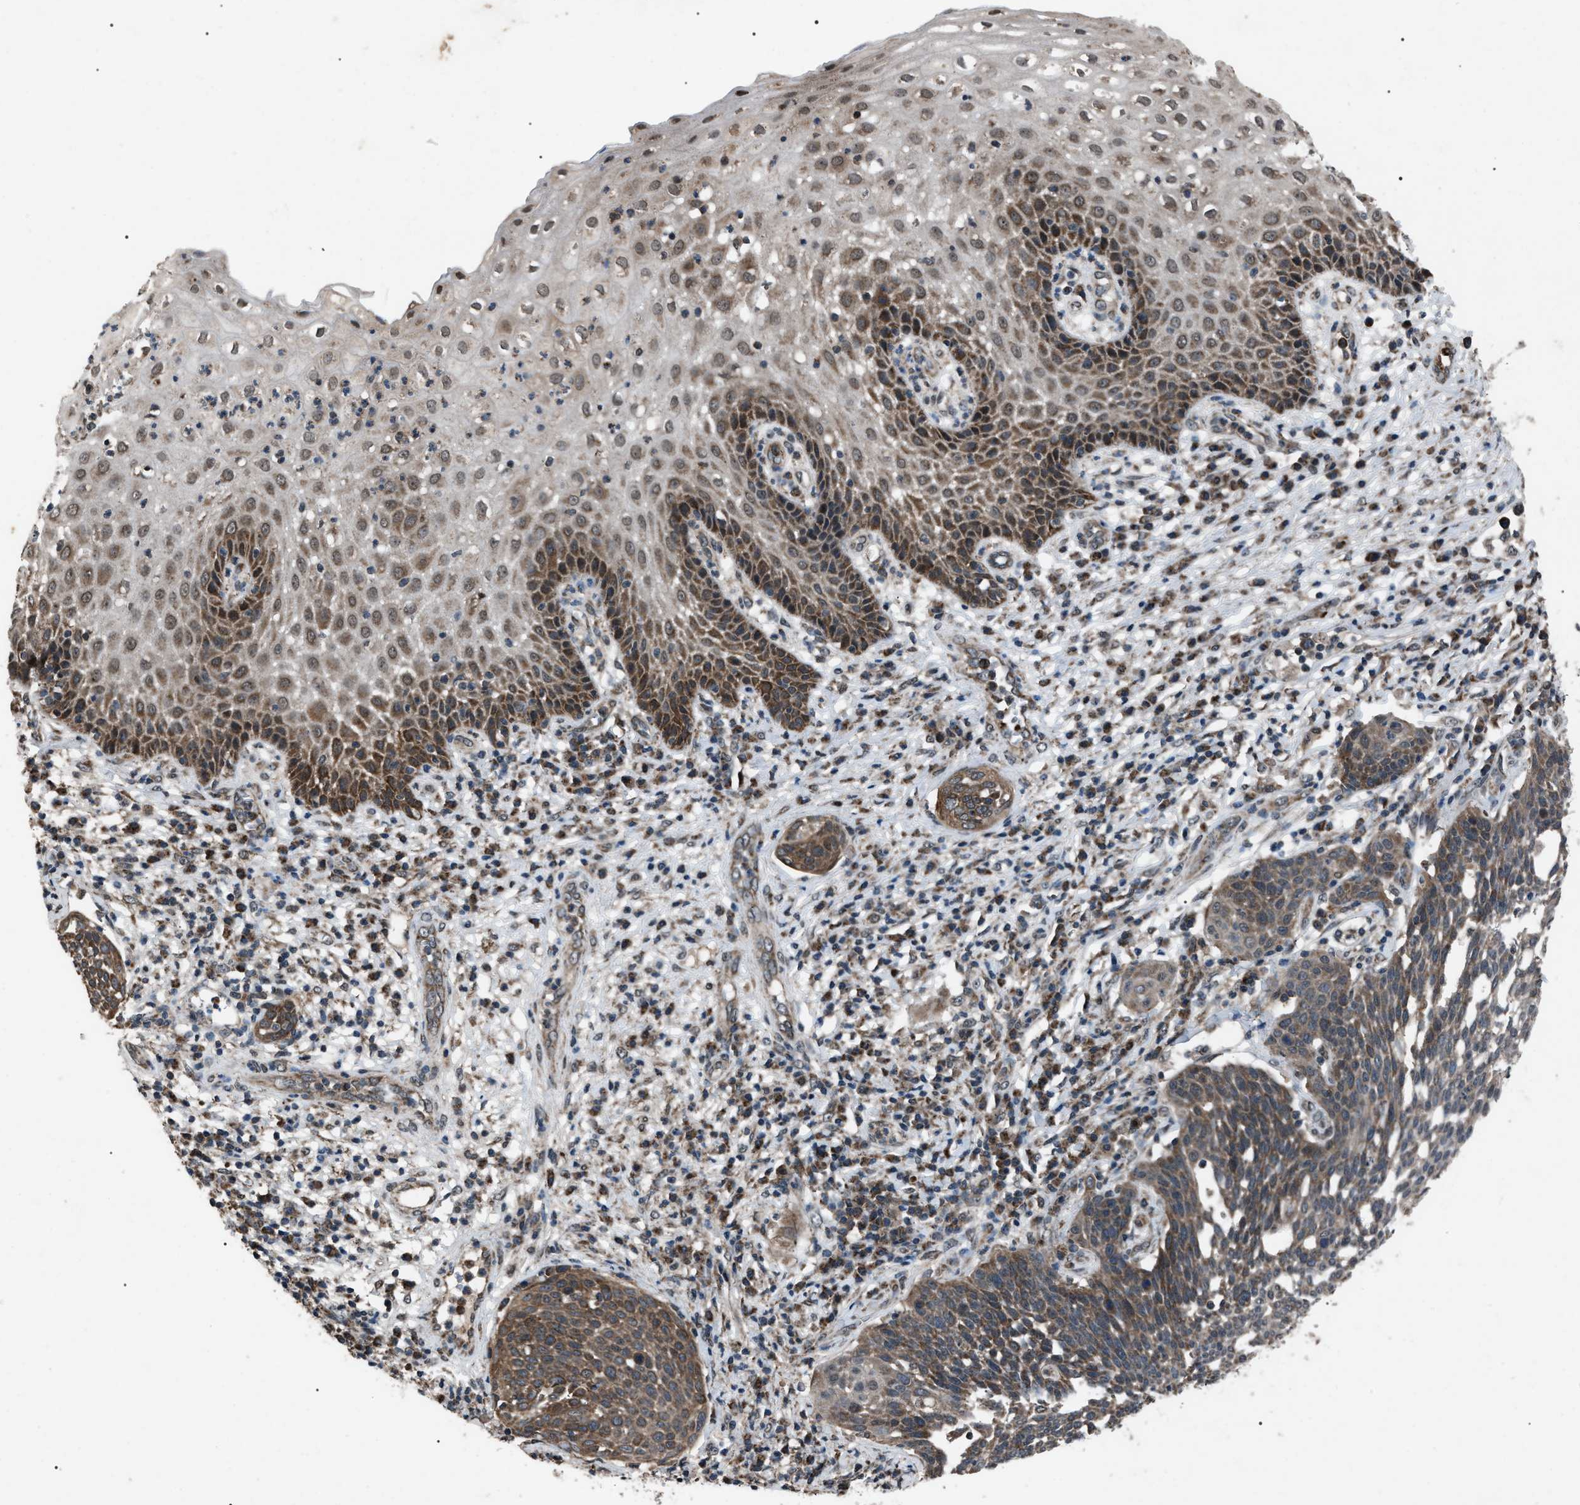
{"staining": {"intensity": "moderate", "quantity": "25%-75%", "location": "cytoplasmic/membranous"}, "tissue": "cervical cancer", "cell_type": "Tumor cells", "image_type": "cancer", "snomed": [{"axis": "morphology", "description": "Squamous cell carcinoma, NOS"}, {"axis": "topography", "description": "Cervix"}], "caption": "Human cervical cancer (squamous cell carcinoma) stained with a brown dye displays moderate cytoplasmic/membranous positive expression in approximately 25%-75% of tumor cells.", "gene": "ZFAND2A", "patient": {"sex": "female", "age": 34}}